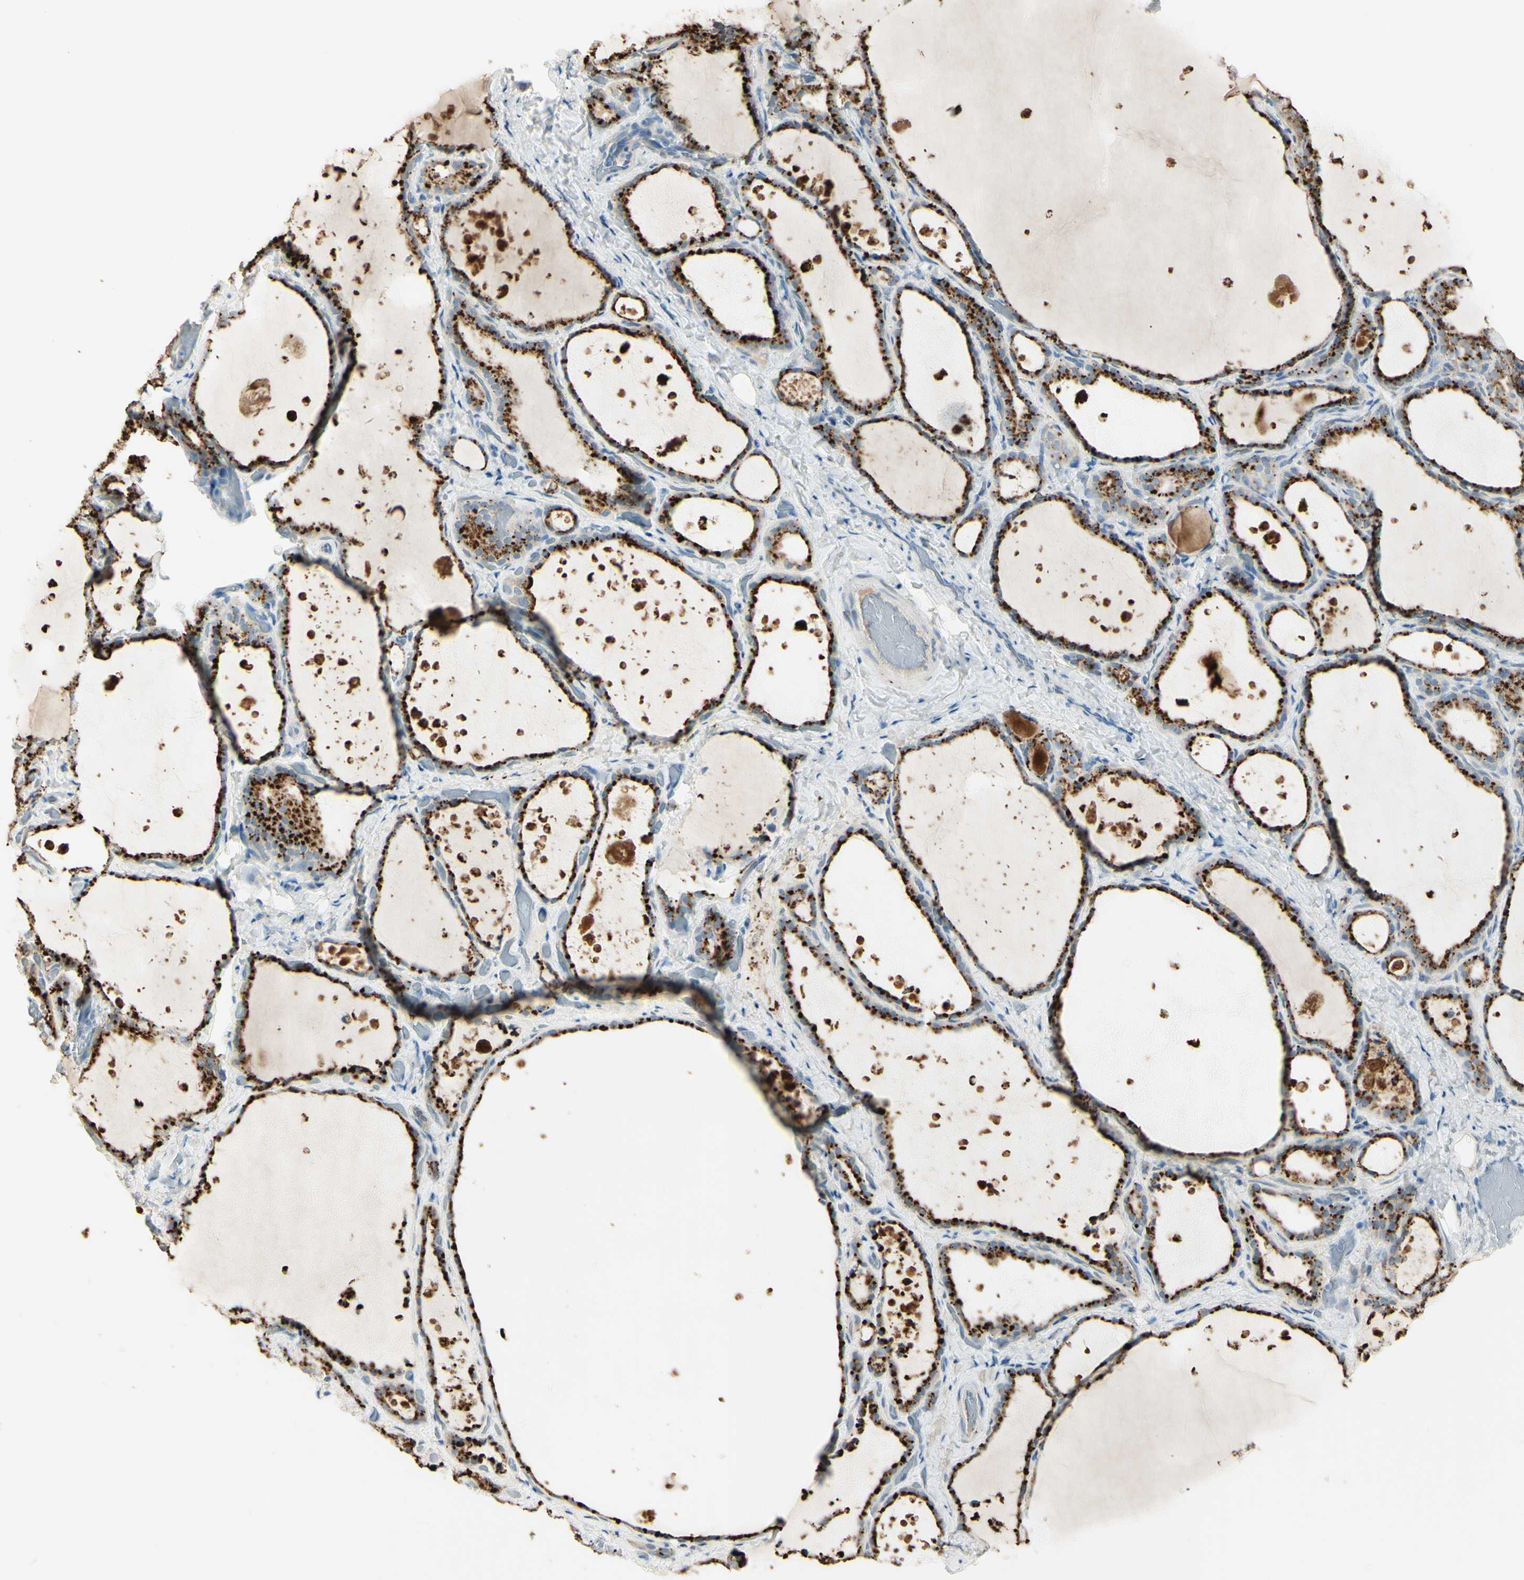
{"staining": {"intensity": "strong", "quantity": ">75%", "location": "cytoplasmic/membranous"}, "tissue": "thyroid gland", "cell_type": "Glandular cells", "image_type": "normal", "snomed": [{"axis": "morphology", "description": "Normal tissue, NOS"}, {"axis": "topography", "description": "Thyroid gland"}], "caption": "High-power microscopy captured an IHC photomicrograph of benign thyroid gland, revealing strong cytoplasmic/membranous expression in about >75% of glandular cells.", "gene": "ANGPTL1", "patient": {"sex": "female", "age": 44}}